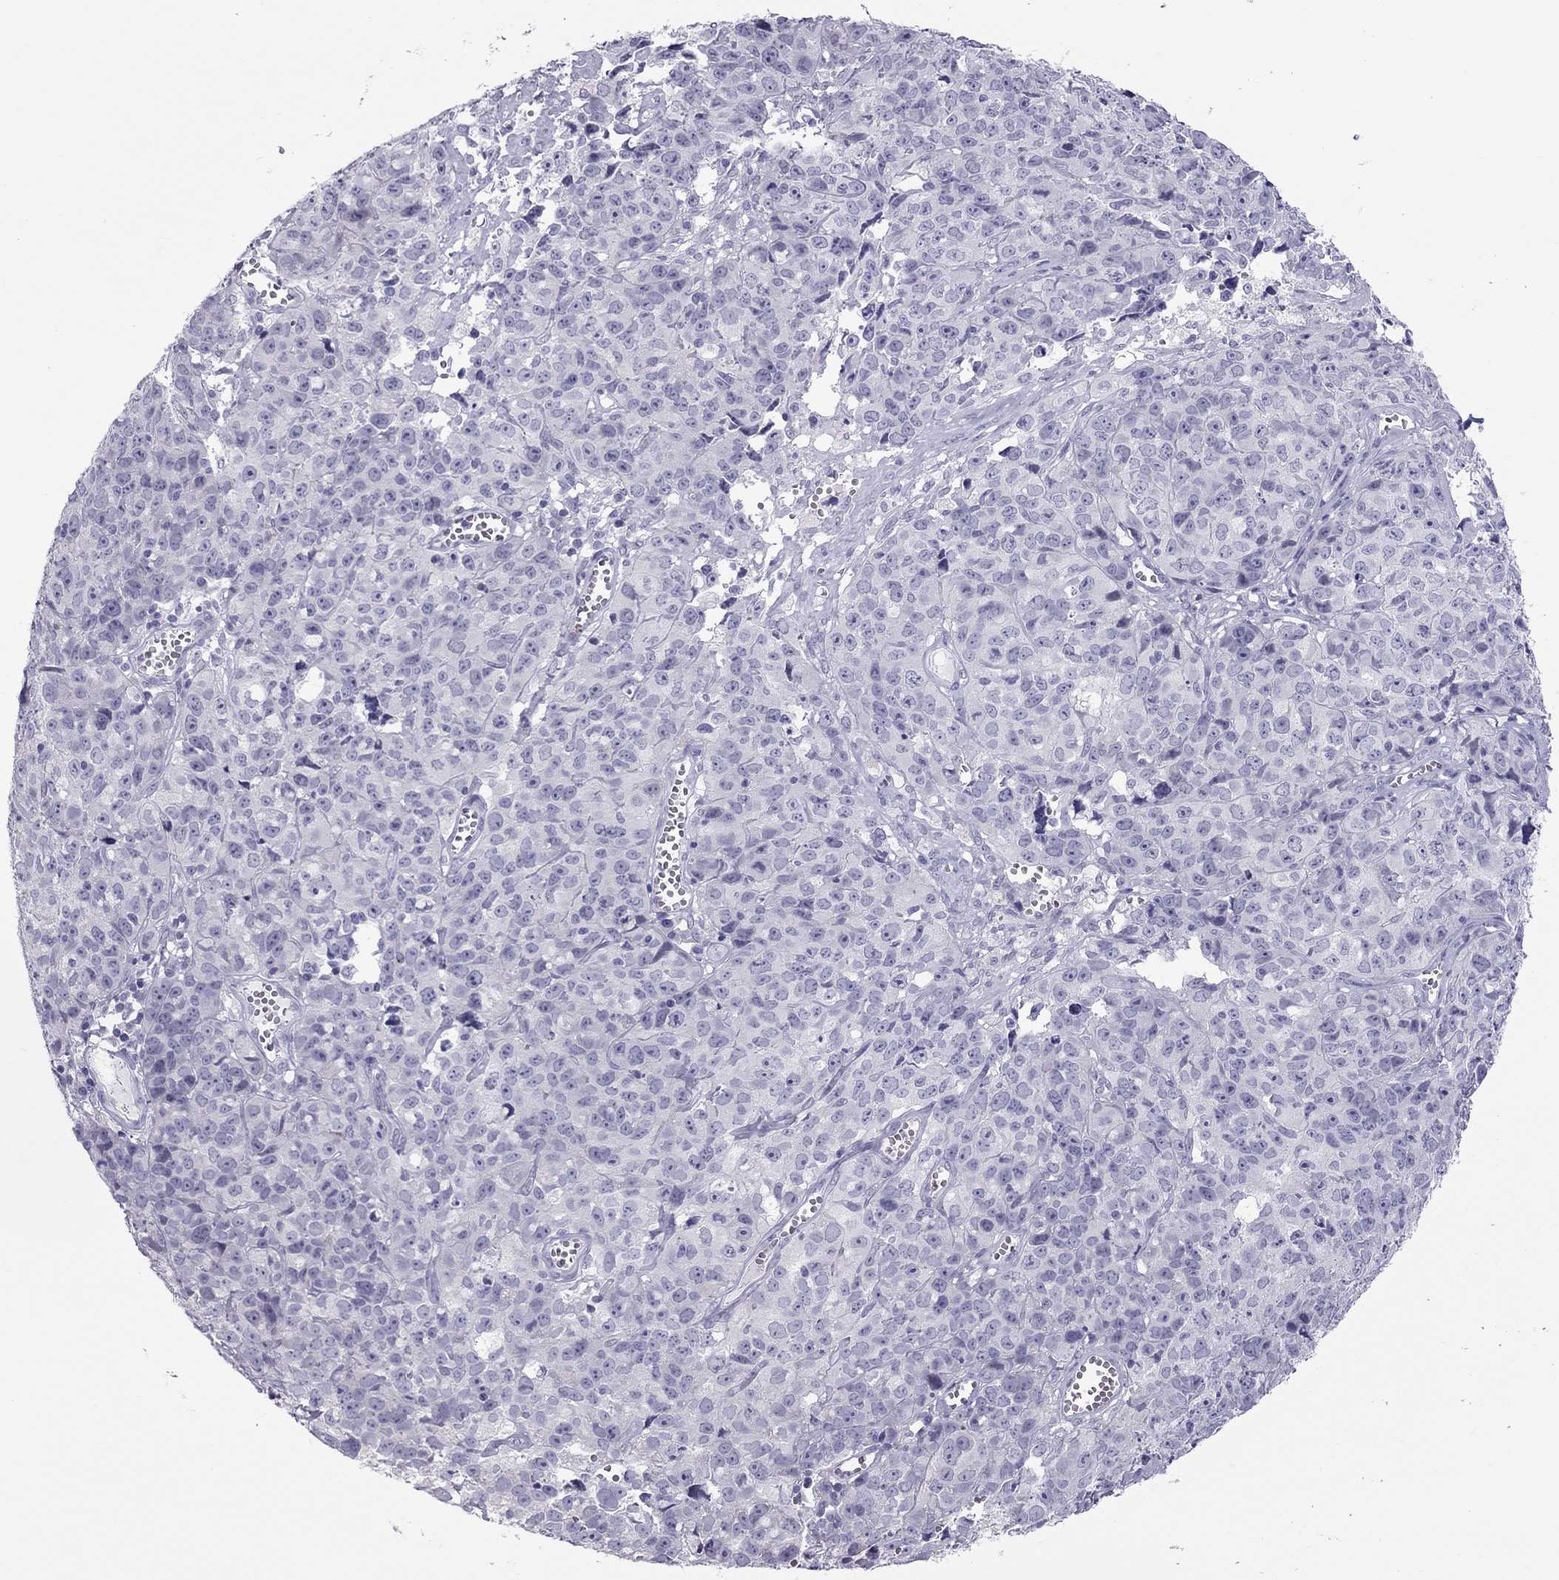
{"staining": {"intensity": "negative", "quantity": "none", "location": "none"}, "tissue": "cervical cancer", "cell_type": "Tumor cells", "image_type": "cancer", "snomed": [{"axis": "morphology", "description": "Squamous cell carcinoma, NOS"}, {"axis": "topography", "description": "Cervix"}], "caption": "Cervical squamous cell carcinoma stained for a protein using immunohistochemistry (IHC) exhibits no positivity tumor cells.", "gene": "TEX14", "patient": {"sex": "female", "age": 28}}